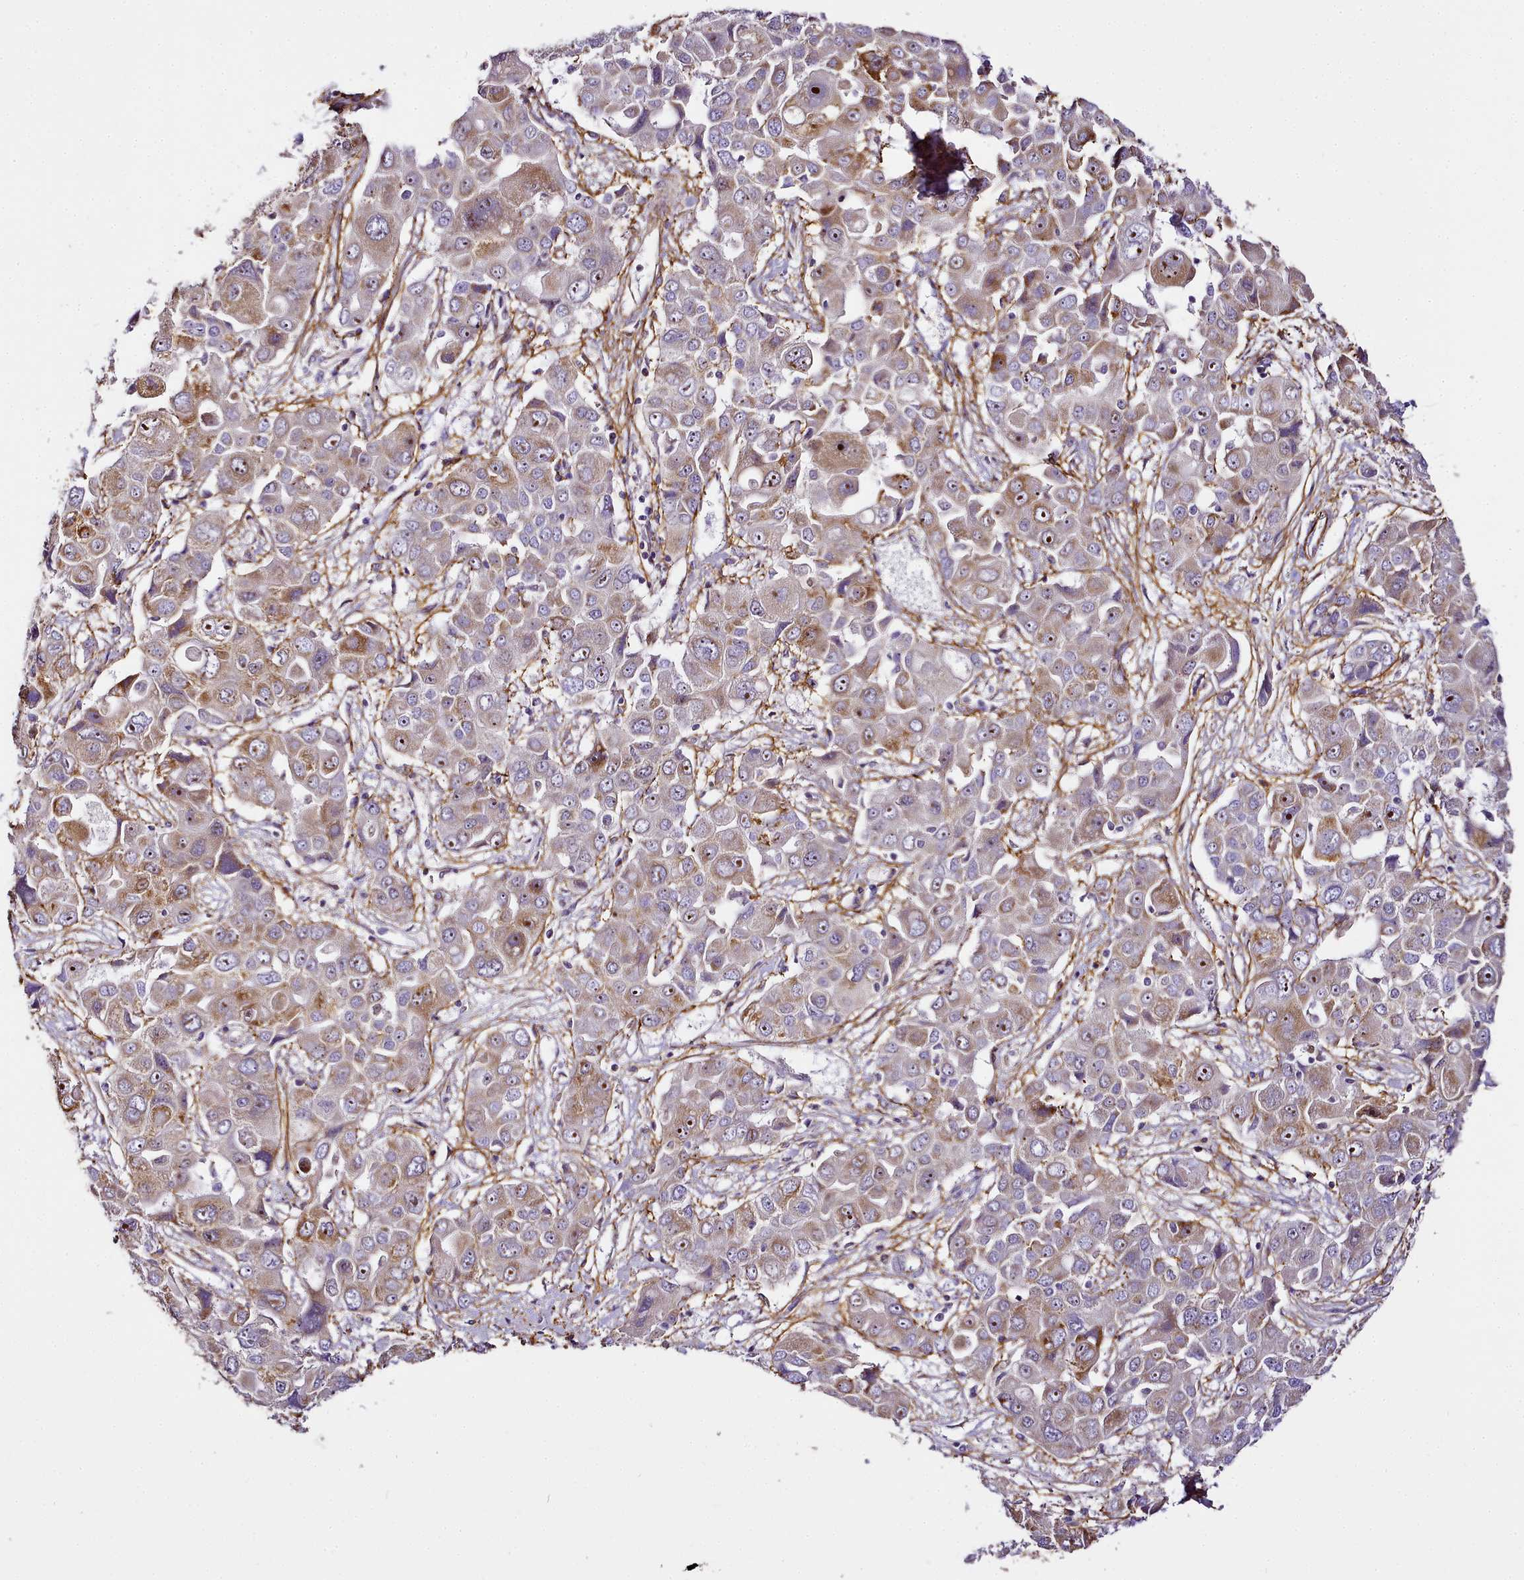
{"staining": {"intensity": "moderate", "quantity": "<25%", "location": "cytoplasmic/membranous,nuclear"}, "tissue": "liver cancer", "cell_type": "Tumor cells", "image_type": "cancer", "snomed": [{"axis": "morphology", "description": "Cholangiocarcinoma"}, {"axis": "topography", "description": "Liver"}], "caption": "About <25% of tumor cells in human cholangiocarcinoma (liver) exhibit moderate cytoplasmic/membranous and nuclear protein staining as visualized by brown immunohistochemical staining.", "gene": "NBPF1", "patient": {"sex": "male", "age": 67}}